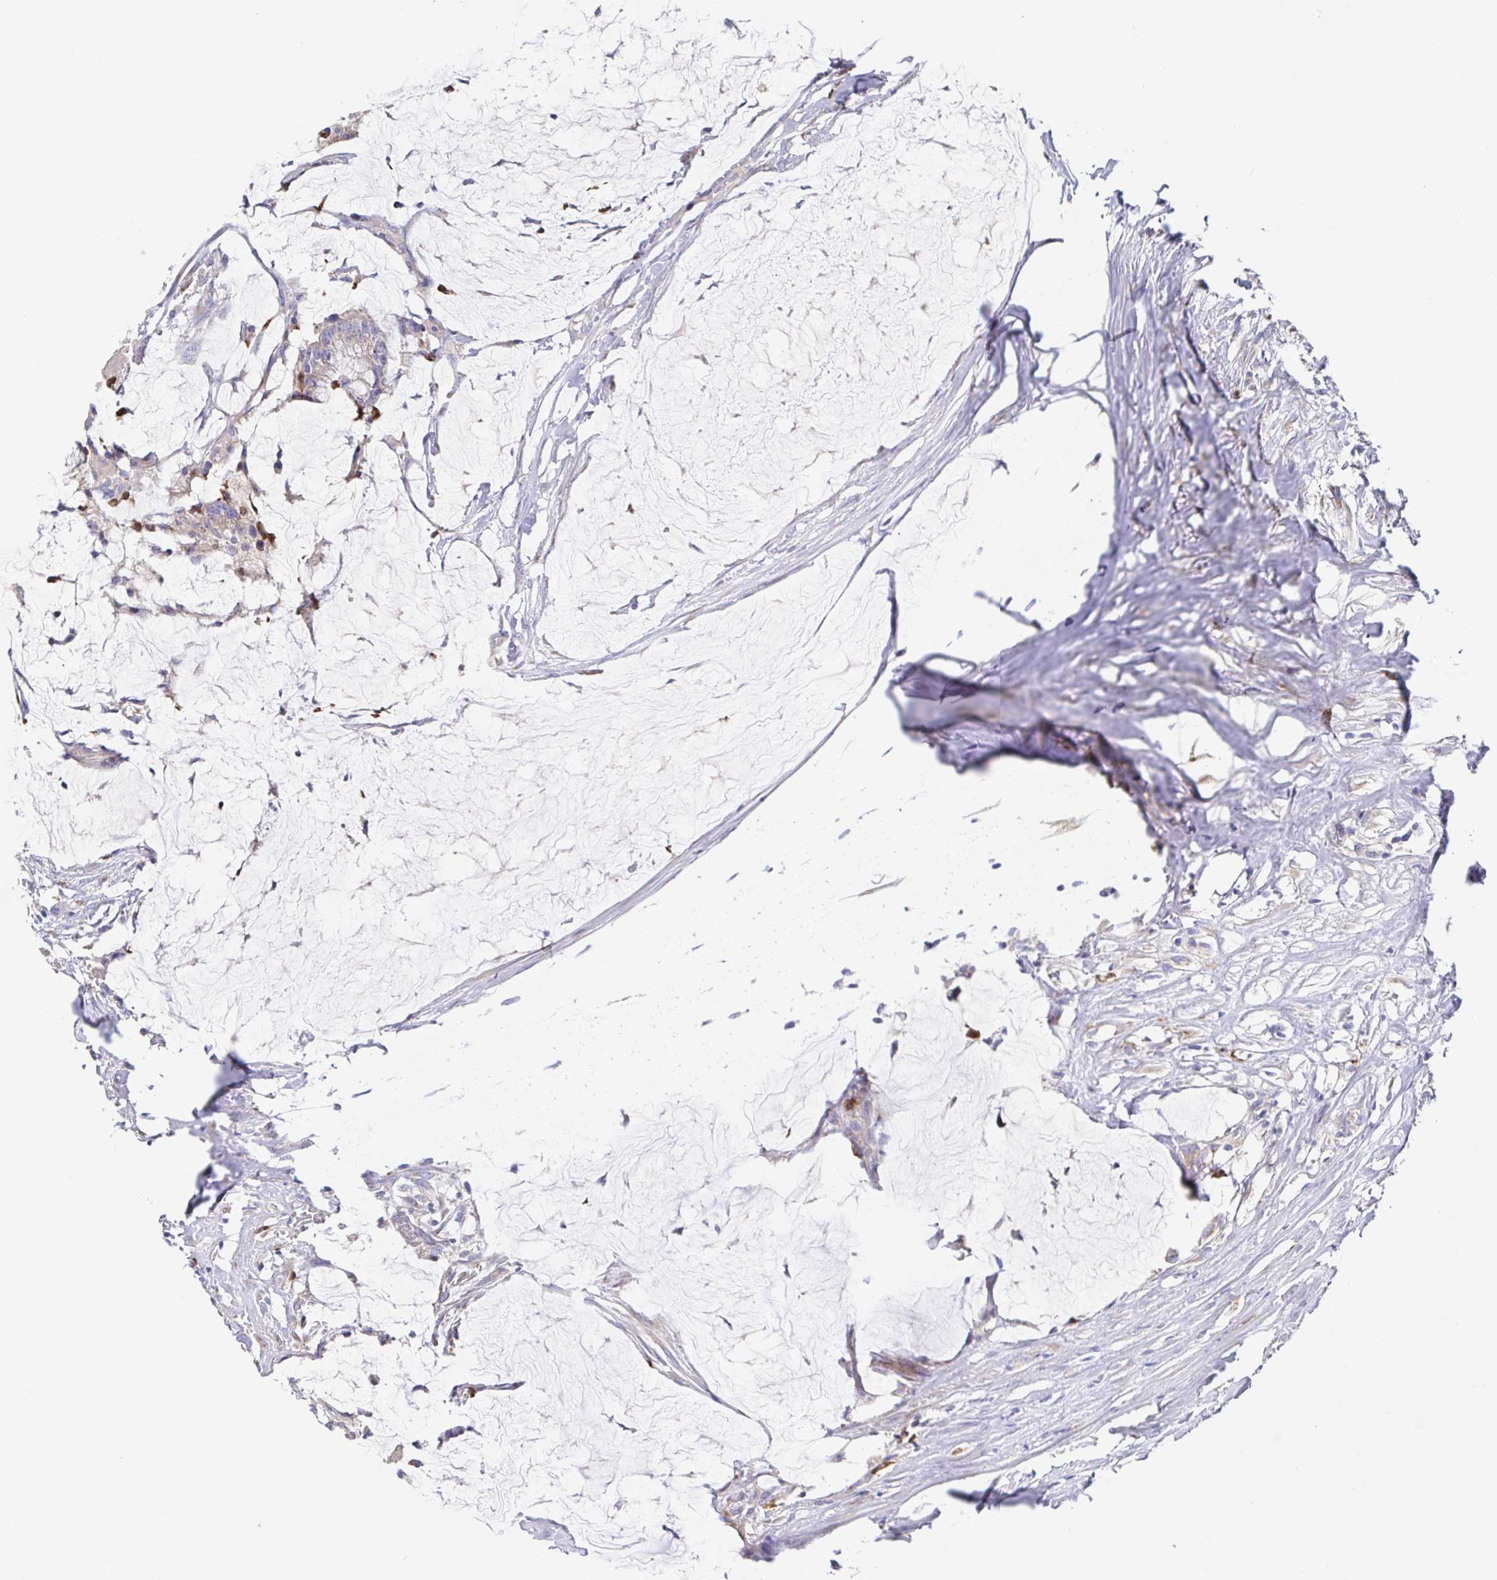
{"staining": {"intensity": "weak", "quantity": "25%-75%", "location": "cytoplasmic/membranous"}, "tissue": "colorectal cancer", "cell_type": "Tumor cells", "image_type": "cancer", "snomed": [{"axis": "morphology", "description": "Adenocarcinoma, NOS"}, {"axis": "topography", "description": "Colon"}], "caption": "A histopathology image showing weak cytoplasmic/membranous positivity in about 25%-75% of tumor cells in colorectal adenocarcinoma, as visualized by brown immunohistochemical staining.", "gene": "GOLGA1", "patient": {"sex": "male", "age": 62}}